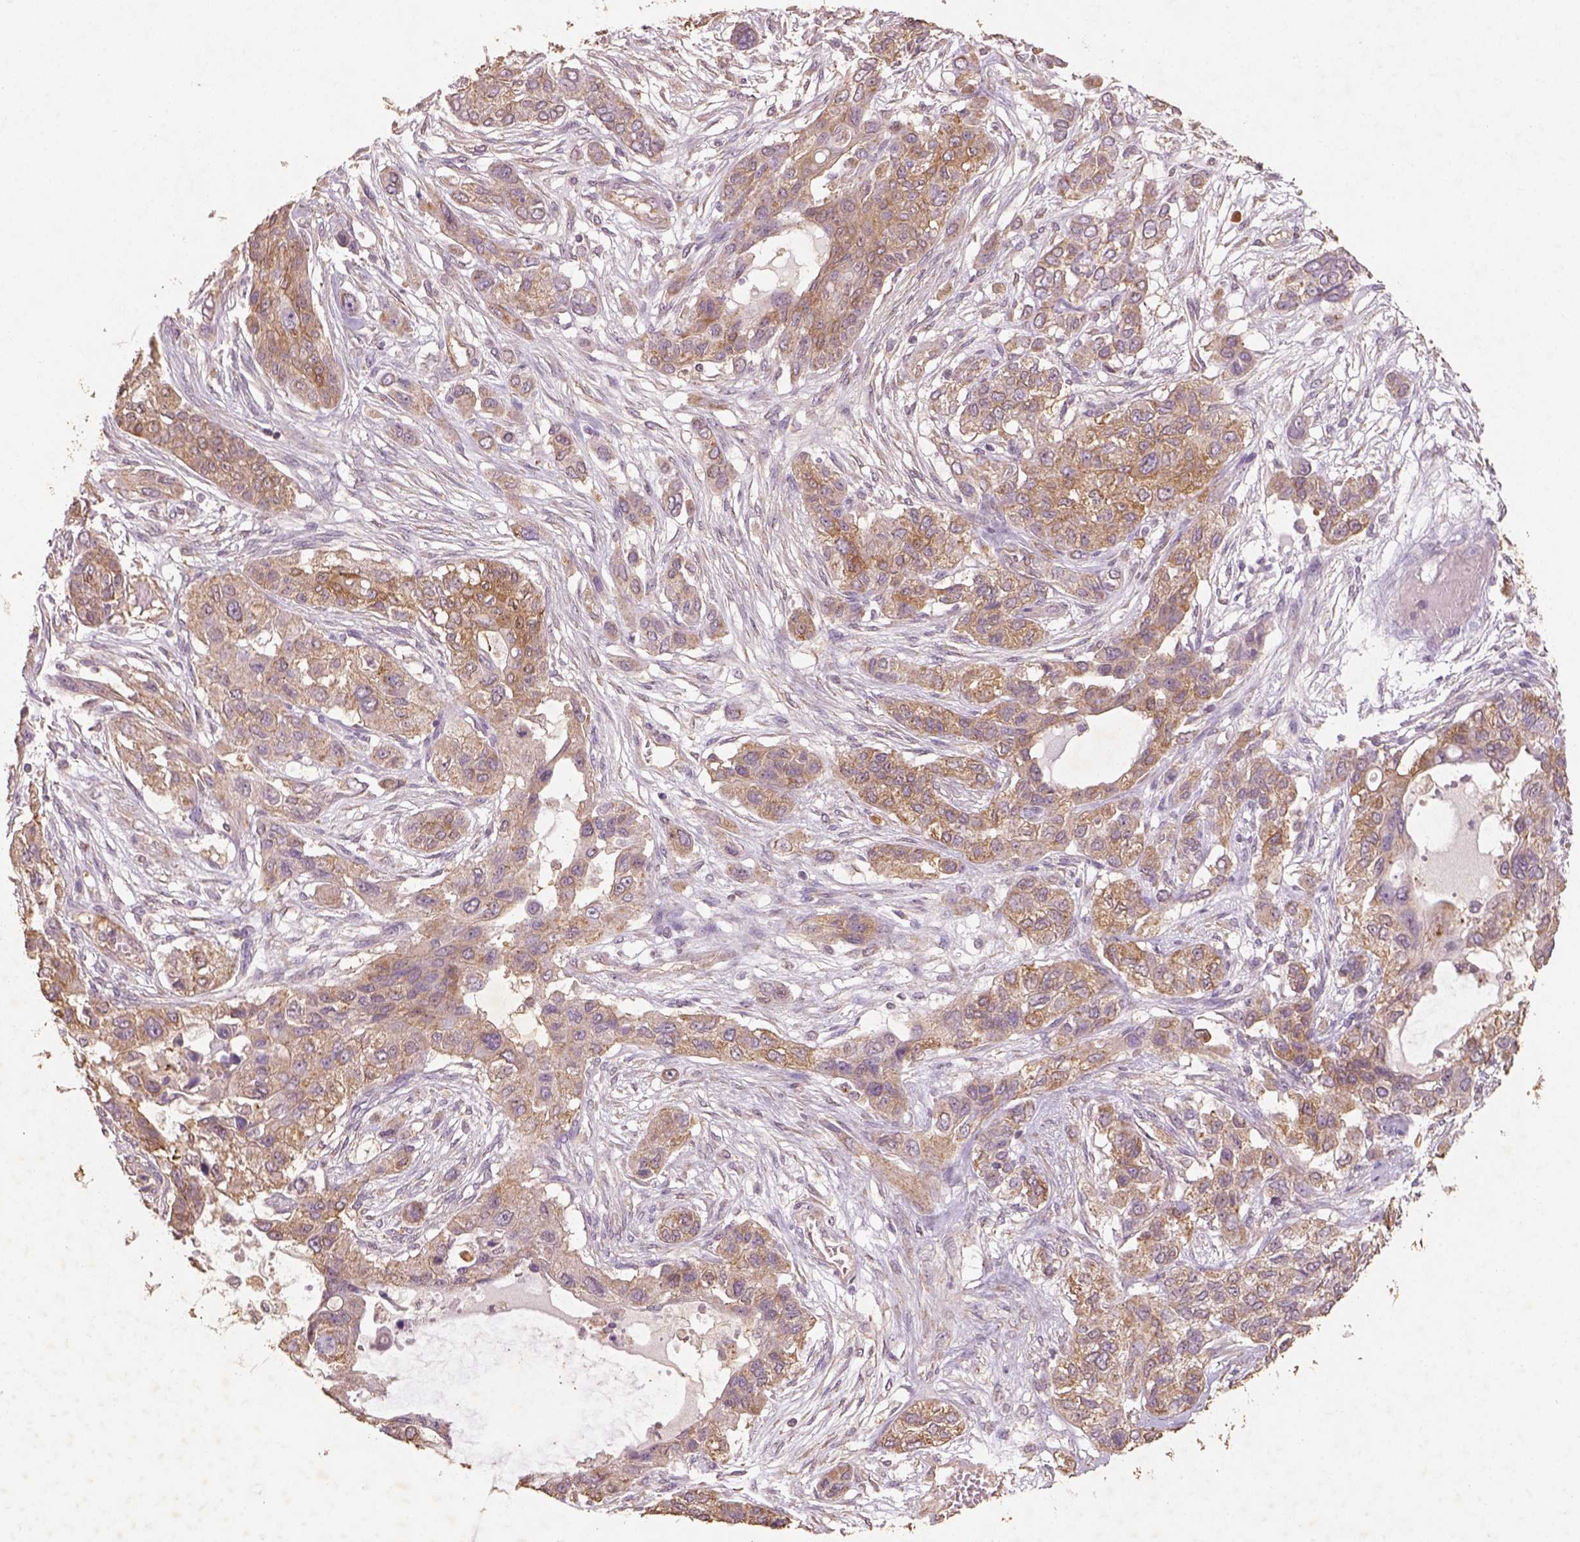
{"staining": {"intensity": "moderate", "quantity": ">75%", "location": "cytoplasmic/membranous"}, "tissue": "lung cancer", "cell_type": "Tumor cells", "image_type": "cancer", "snomed": [{"axis": "morphology", "description": "Squamous cell carcinoma, NOS"}, {"axis": "topography", "description": "Lung"}], "caption": "Tumor cells display medium levels of moderate cytoplasmic/membranous staining in approximately >75% of cells in squamous cell carcinoma (lung).", "gene": "AP2B1", "patient": {"sex": "female", "age": 70}}